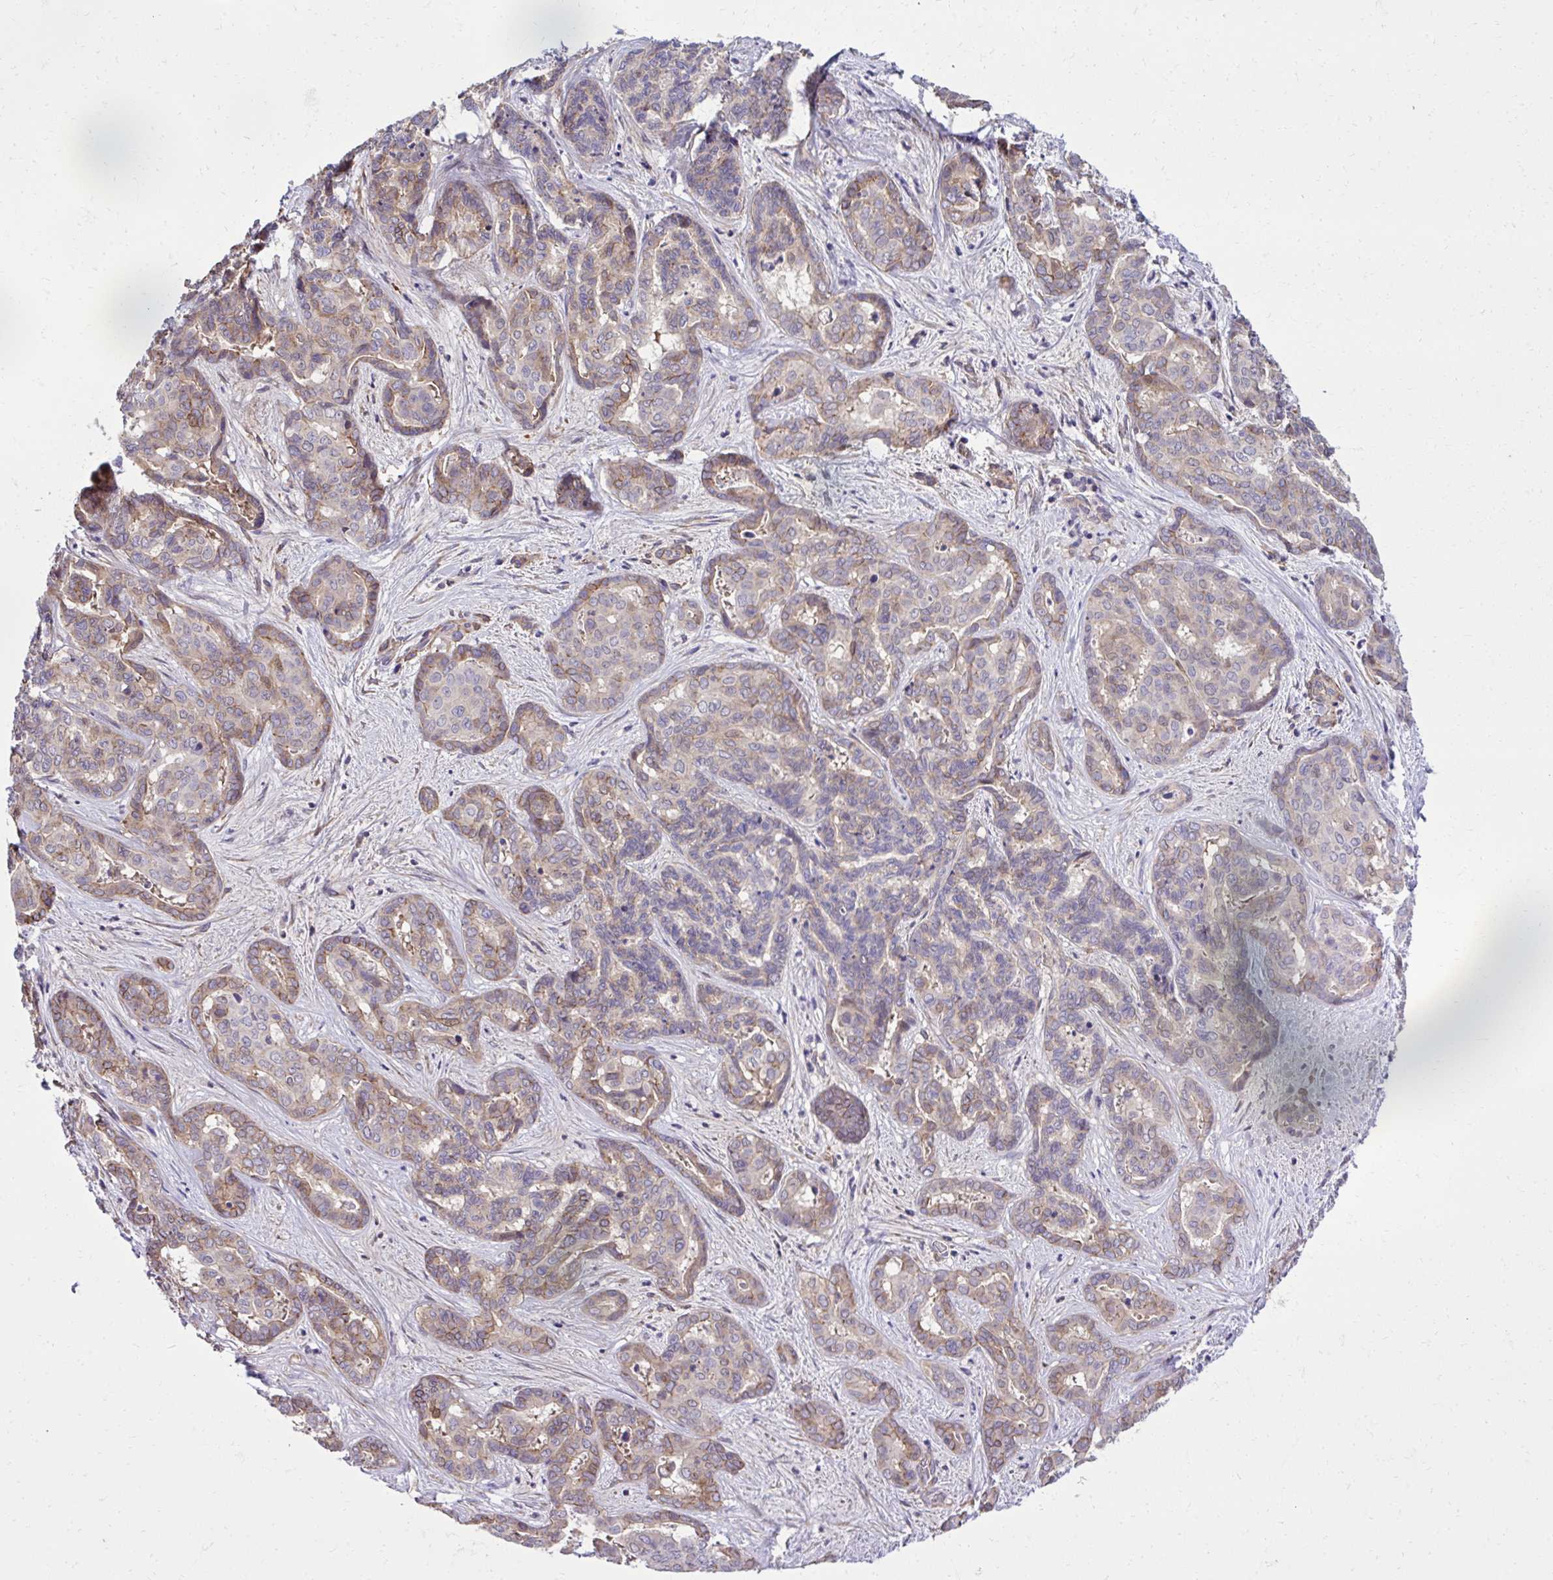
{"staining": {"intensity": "weak", "quantity": "25%-75%", "location": "cytoplasmic/membranous"}, "tissue": "liver cancer", "cell_type": "Tumor cells", "image_type": "cancer", "snomed": [{"axis": "morphology", "description": "Cholangiocarcinoma"}, {"axis": "topography", "description": "Liver"}], "caption": "A brown stain labels weak cytoplasmic/membranous expression of a protein in liver cancer (cholangiocarcinoma) tumor cells.", "gene": "TRIM52", "patient": {"sex": "female", "age": 64}}